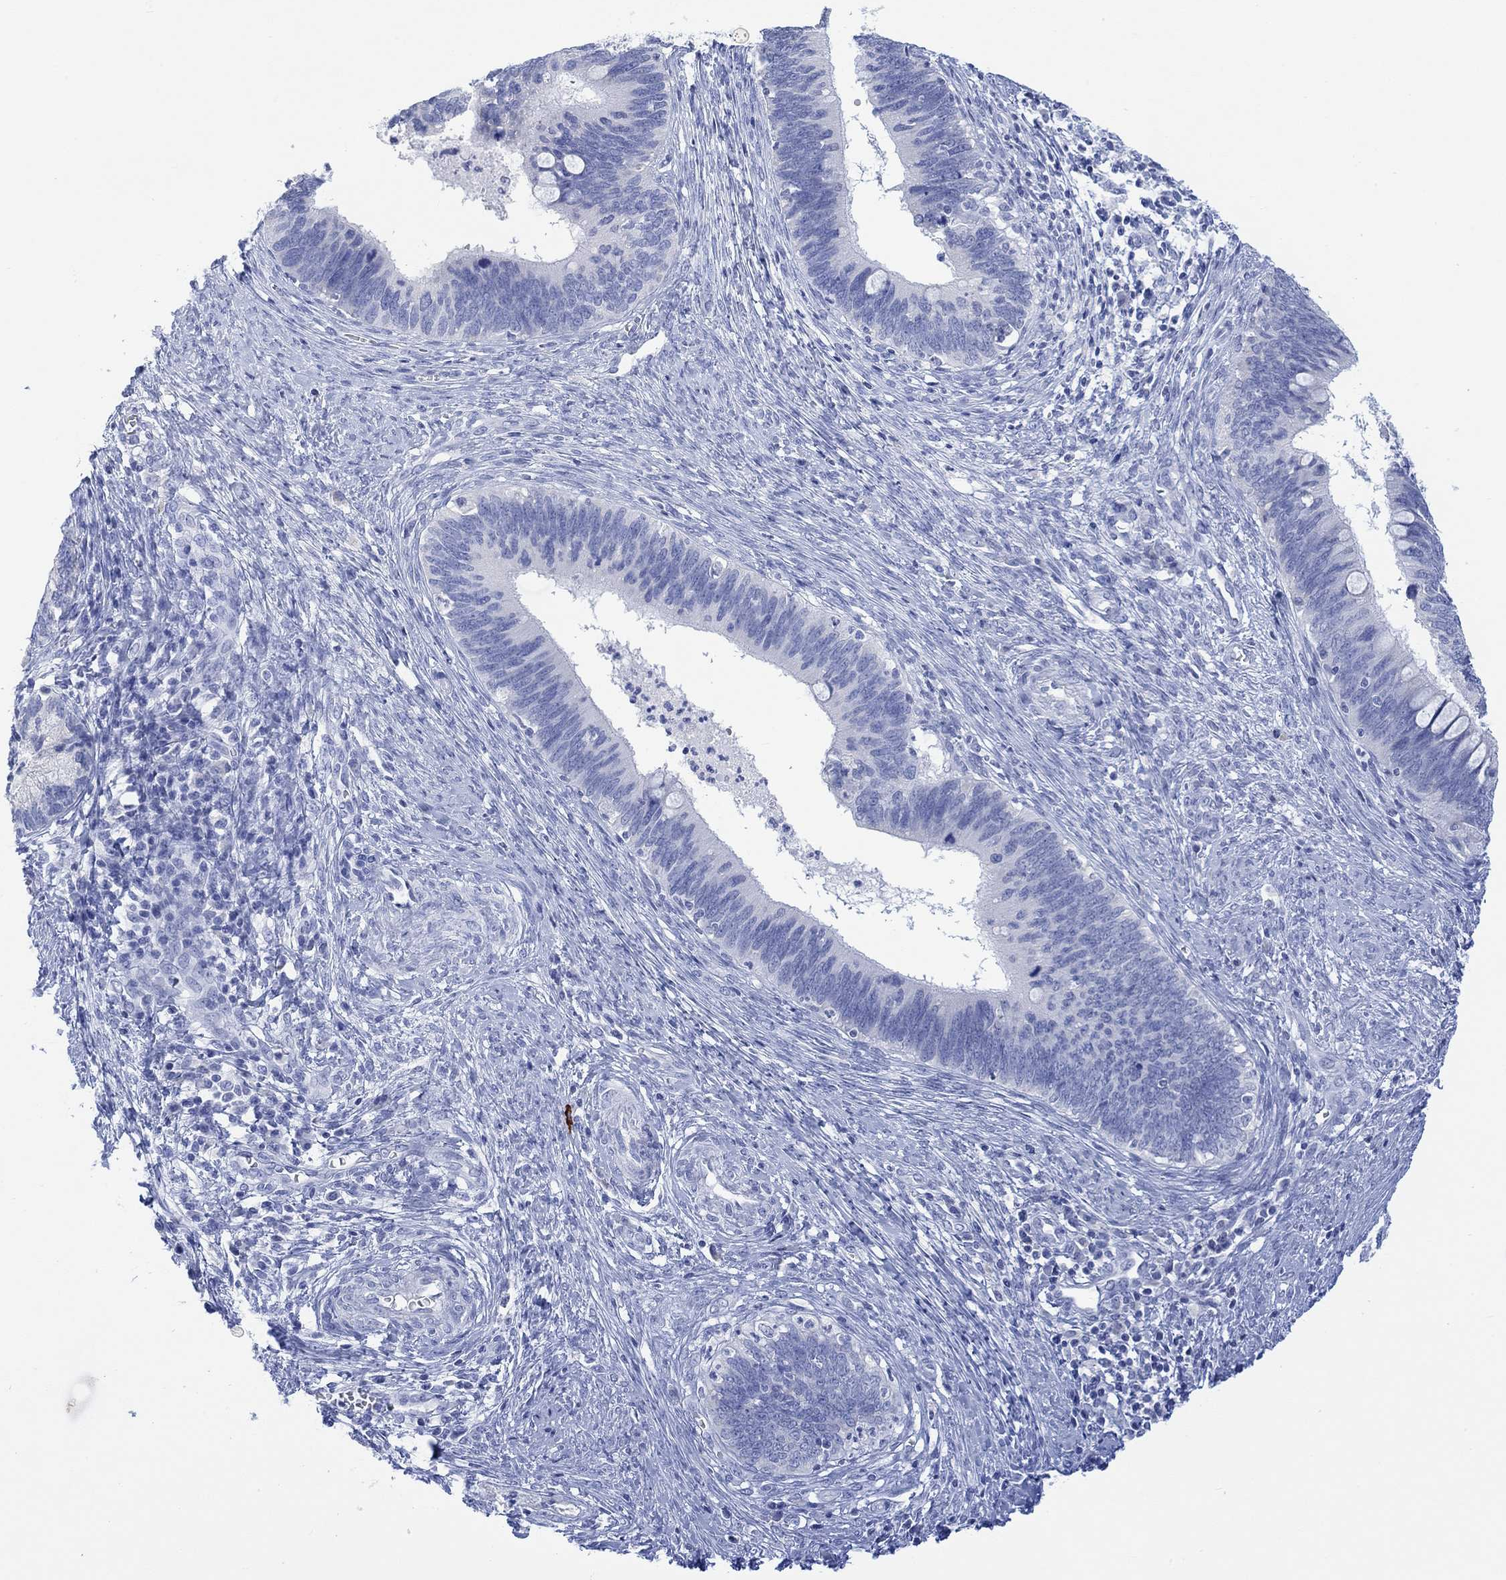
{"staining": {"intensity": "negative", "quantity": "none", "location": "none"}, "tissue": "cervical cancer", "cell_type": "Tumor cells", "image_type": "cancer", "snomed": [{"axis": "morphology", "description": "Adenocarcinoma, NOS"}, {"axis": "topography", "description": "Cervix"}], "caption": "High magnification brightfield microscopy of cervical cancer stained with DAB (3,3'-diaminobenzidine) (brown) and counterstained with hematoxylin (blue): tumor cells show no significant staining.", "gene": "CALCA", "patient": {"sex": "female", "age": 42}}